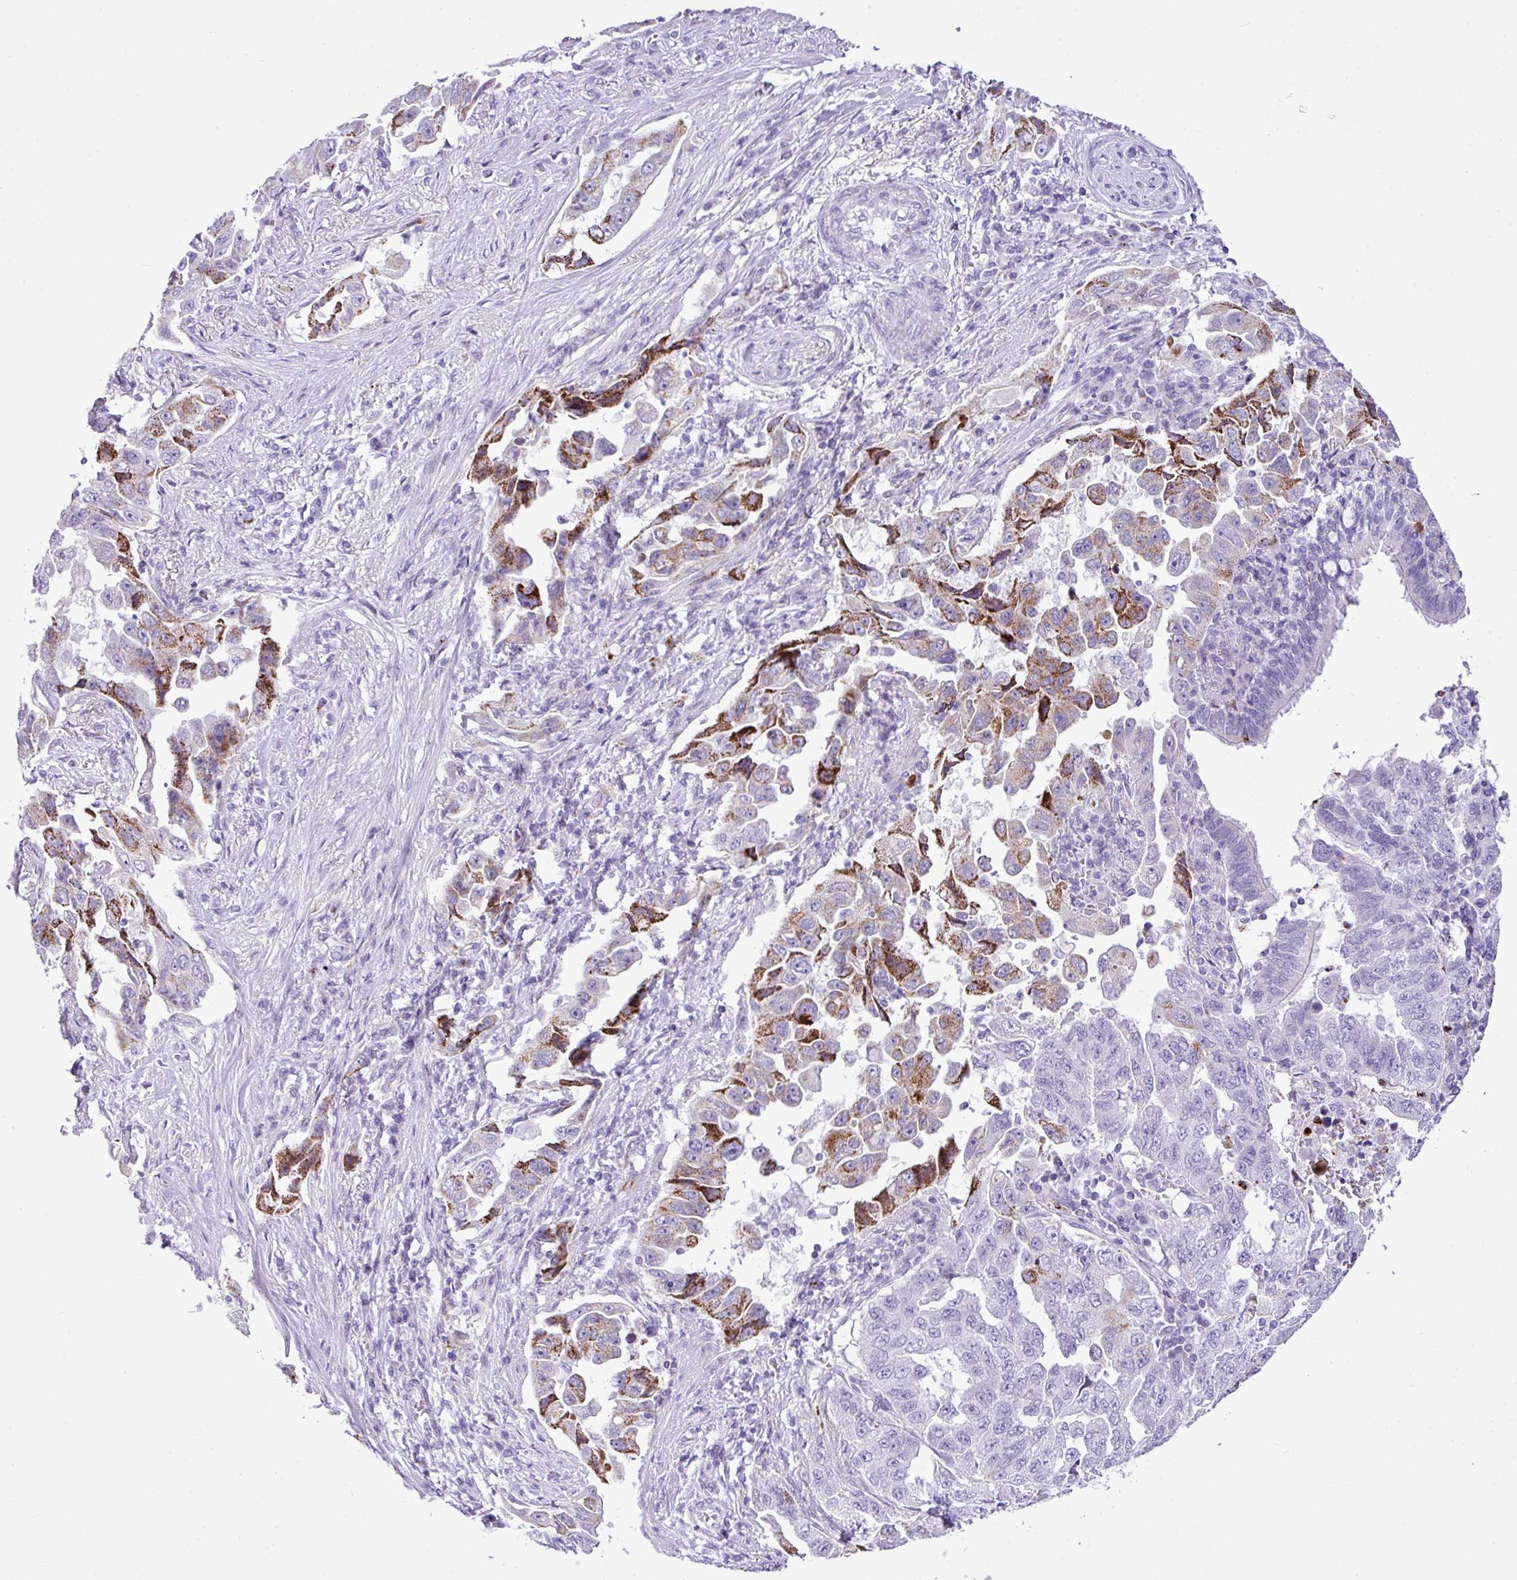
{"staining": {"intensity": "moderate", "quantity": "25%-75%", "location": "cytoplasmic/membranous"}, "tissue": "lung cancer", "cell_type": "Tumor cells", "image_type": "cancer", "snomed": [{"axis": "morphology", "description": "Adenocarcinoma, NOS"}, {"axis": "topography", "description": "Lung"}], "caption": "Moderate cytoplasmic/membranous protein expression is present in about 25%-75% of tumor cells in adenocarcinoma (lung).", "gene": "RCAN2", "patient": {"sex": "female", "age": 51}}